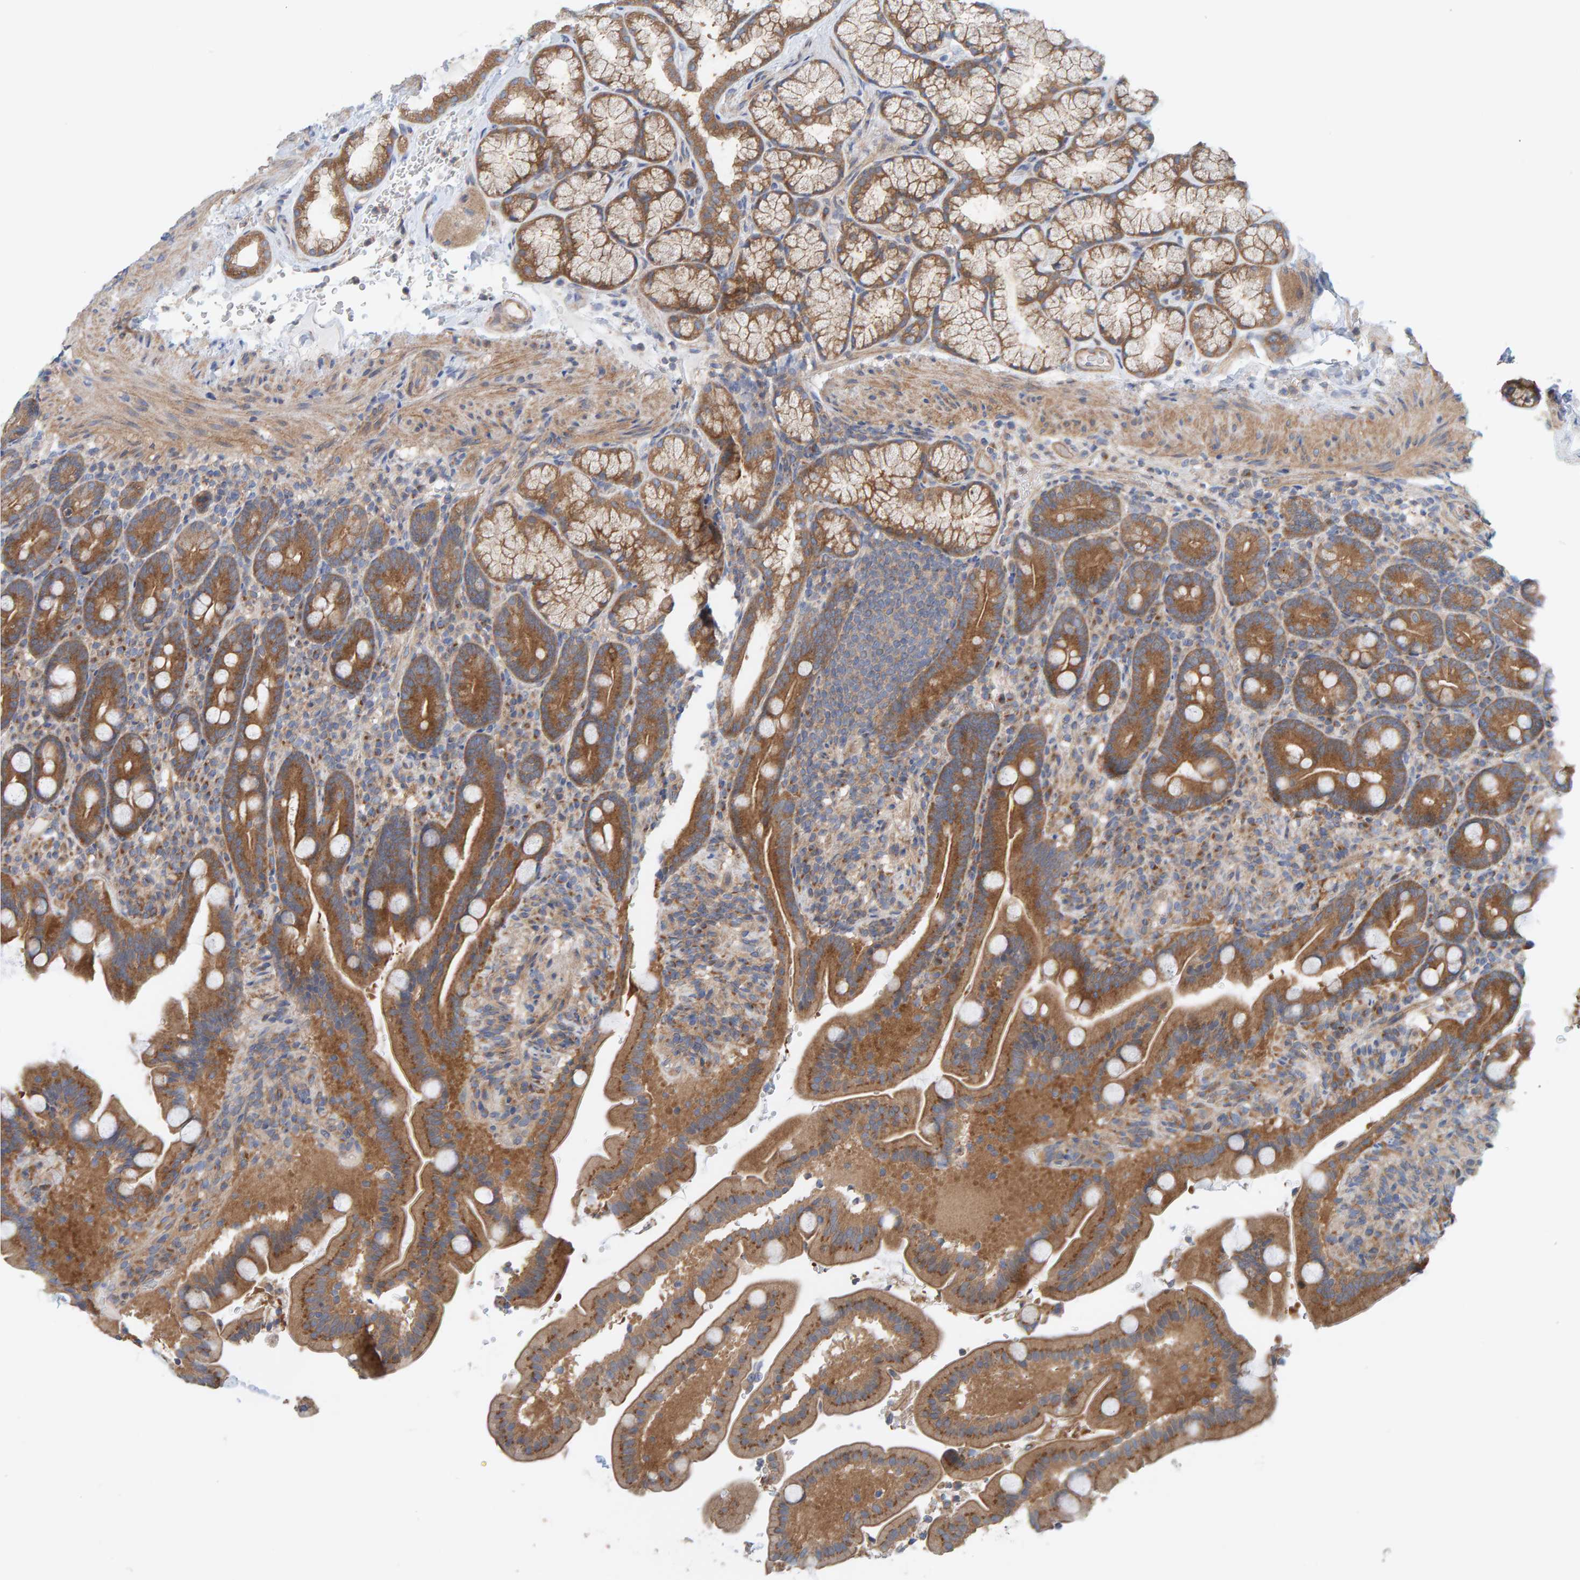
{"staining": {"intensity": "moderate", "quantity": ">75%", "location": "cytoplasmic/membranous"}, "tissue": "duodenum", "cell_type": "Glandular cells", "image_type": "normal", "snomed": [{"axis": "morphology", "description": "Normal tissue, NOS"}, {"axis": "topography", "description": "Duodenum"}], "caption": "Protein staining reveals moderate cytoplasmic/membranous positivity in approximately >75% of glandular cells in normal duodenum.", "gene": "UBAP1", "patient": {"sex": "male", "age": 54}}